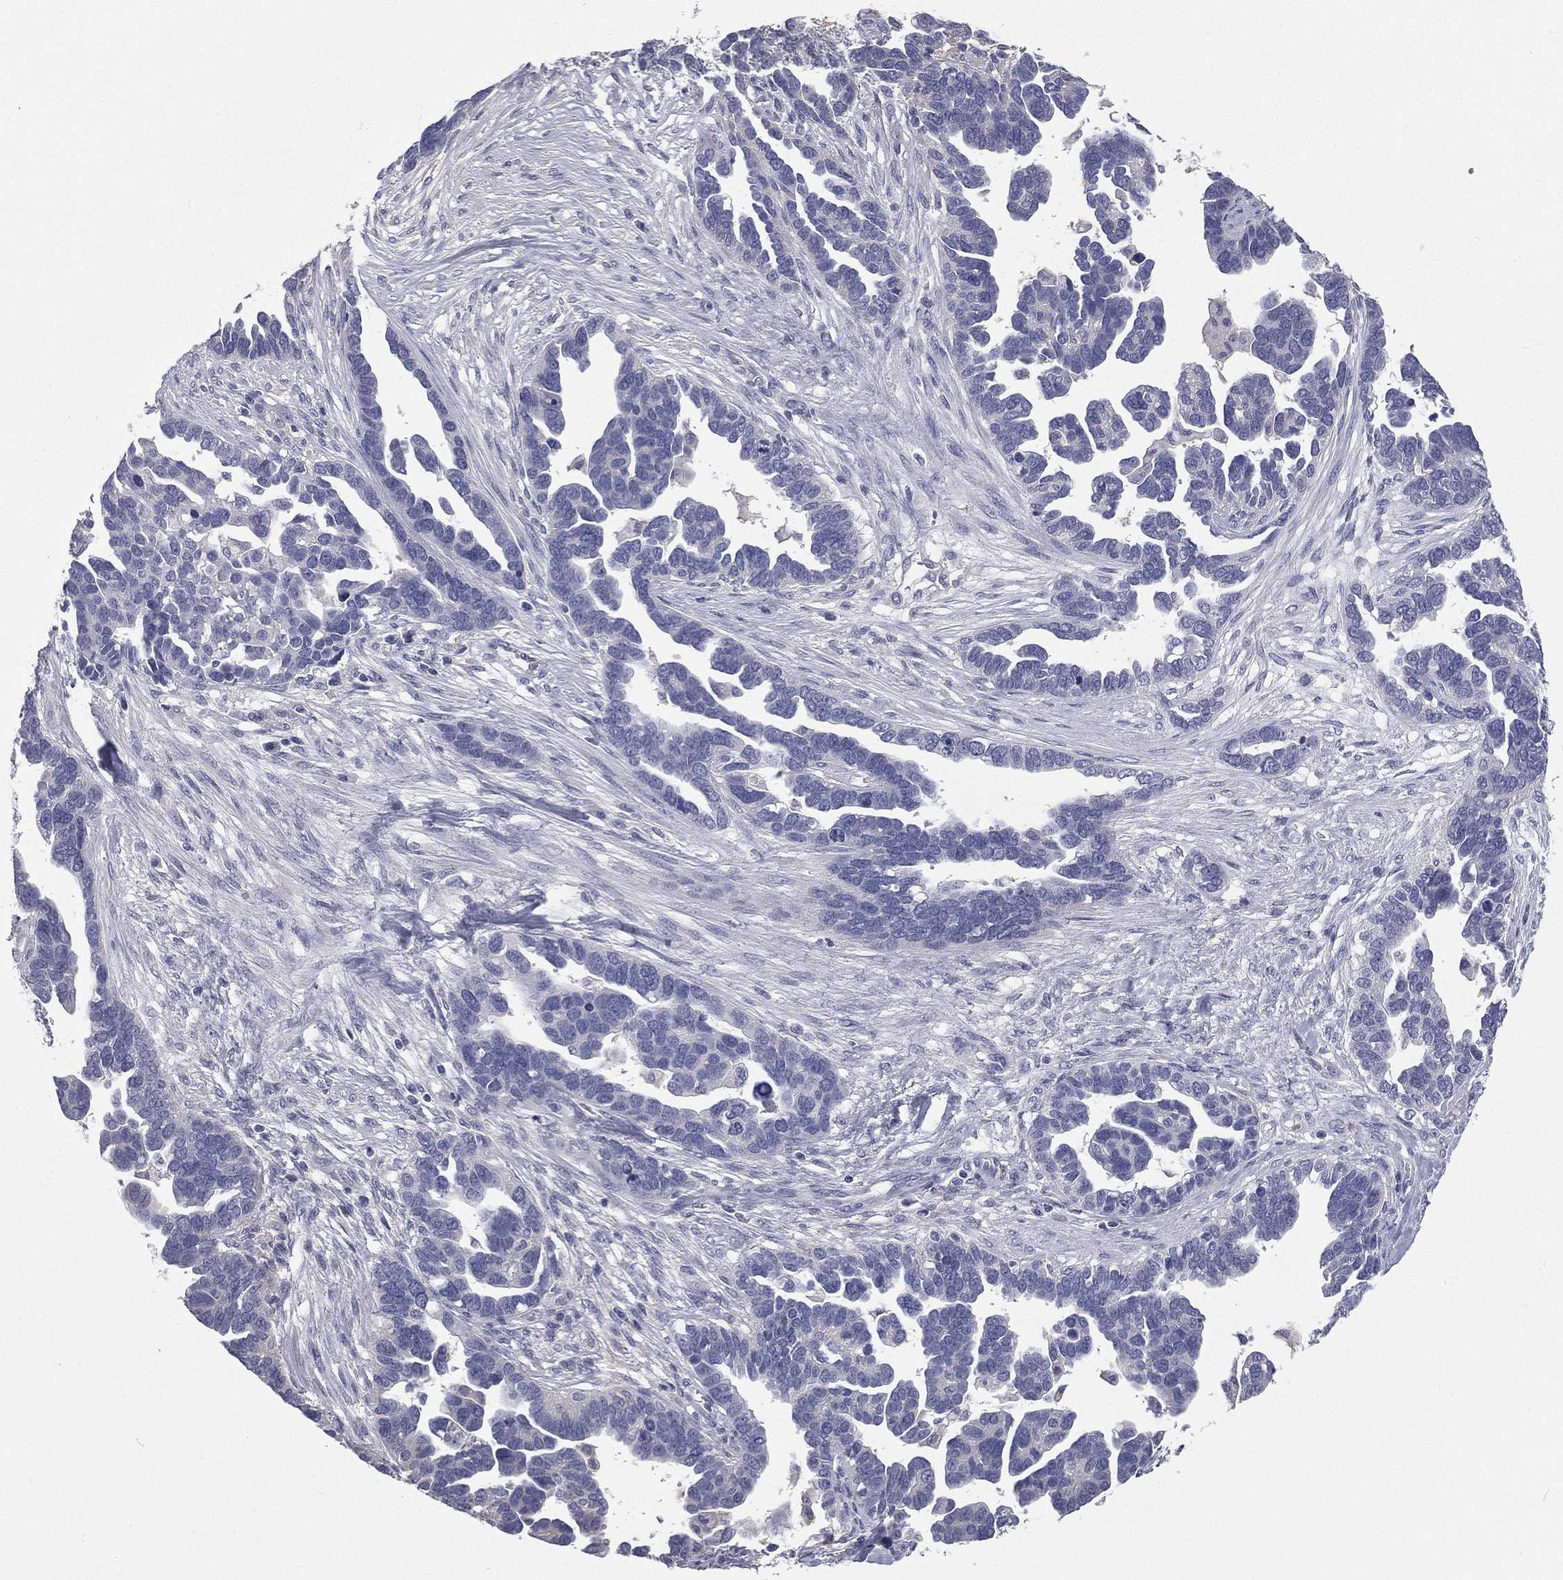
{"staining": {"intensity": "negative", "quantity": "none", "location": "none"}, "tissue": "ovarian cancer", "cell_type": "Tumor cells", "image_type": "cancer", "snomed": [{"axis": "morphology", "description": "Cystadenocarcinoma, serous, NOS"}, {"axis": "topography", "description": "Ovary"}], "caption": "Immunohistochemistry (IHC) of human ovarian serous cystadenocarcinoma shows no expression in tumor cells.", "gene": "MUC13", "patient": {"sex": "female", "age": 54}}